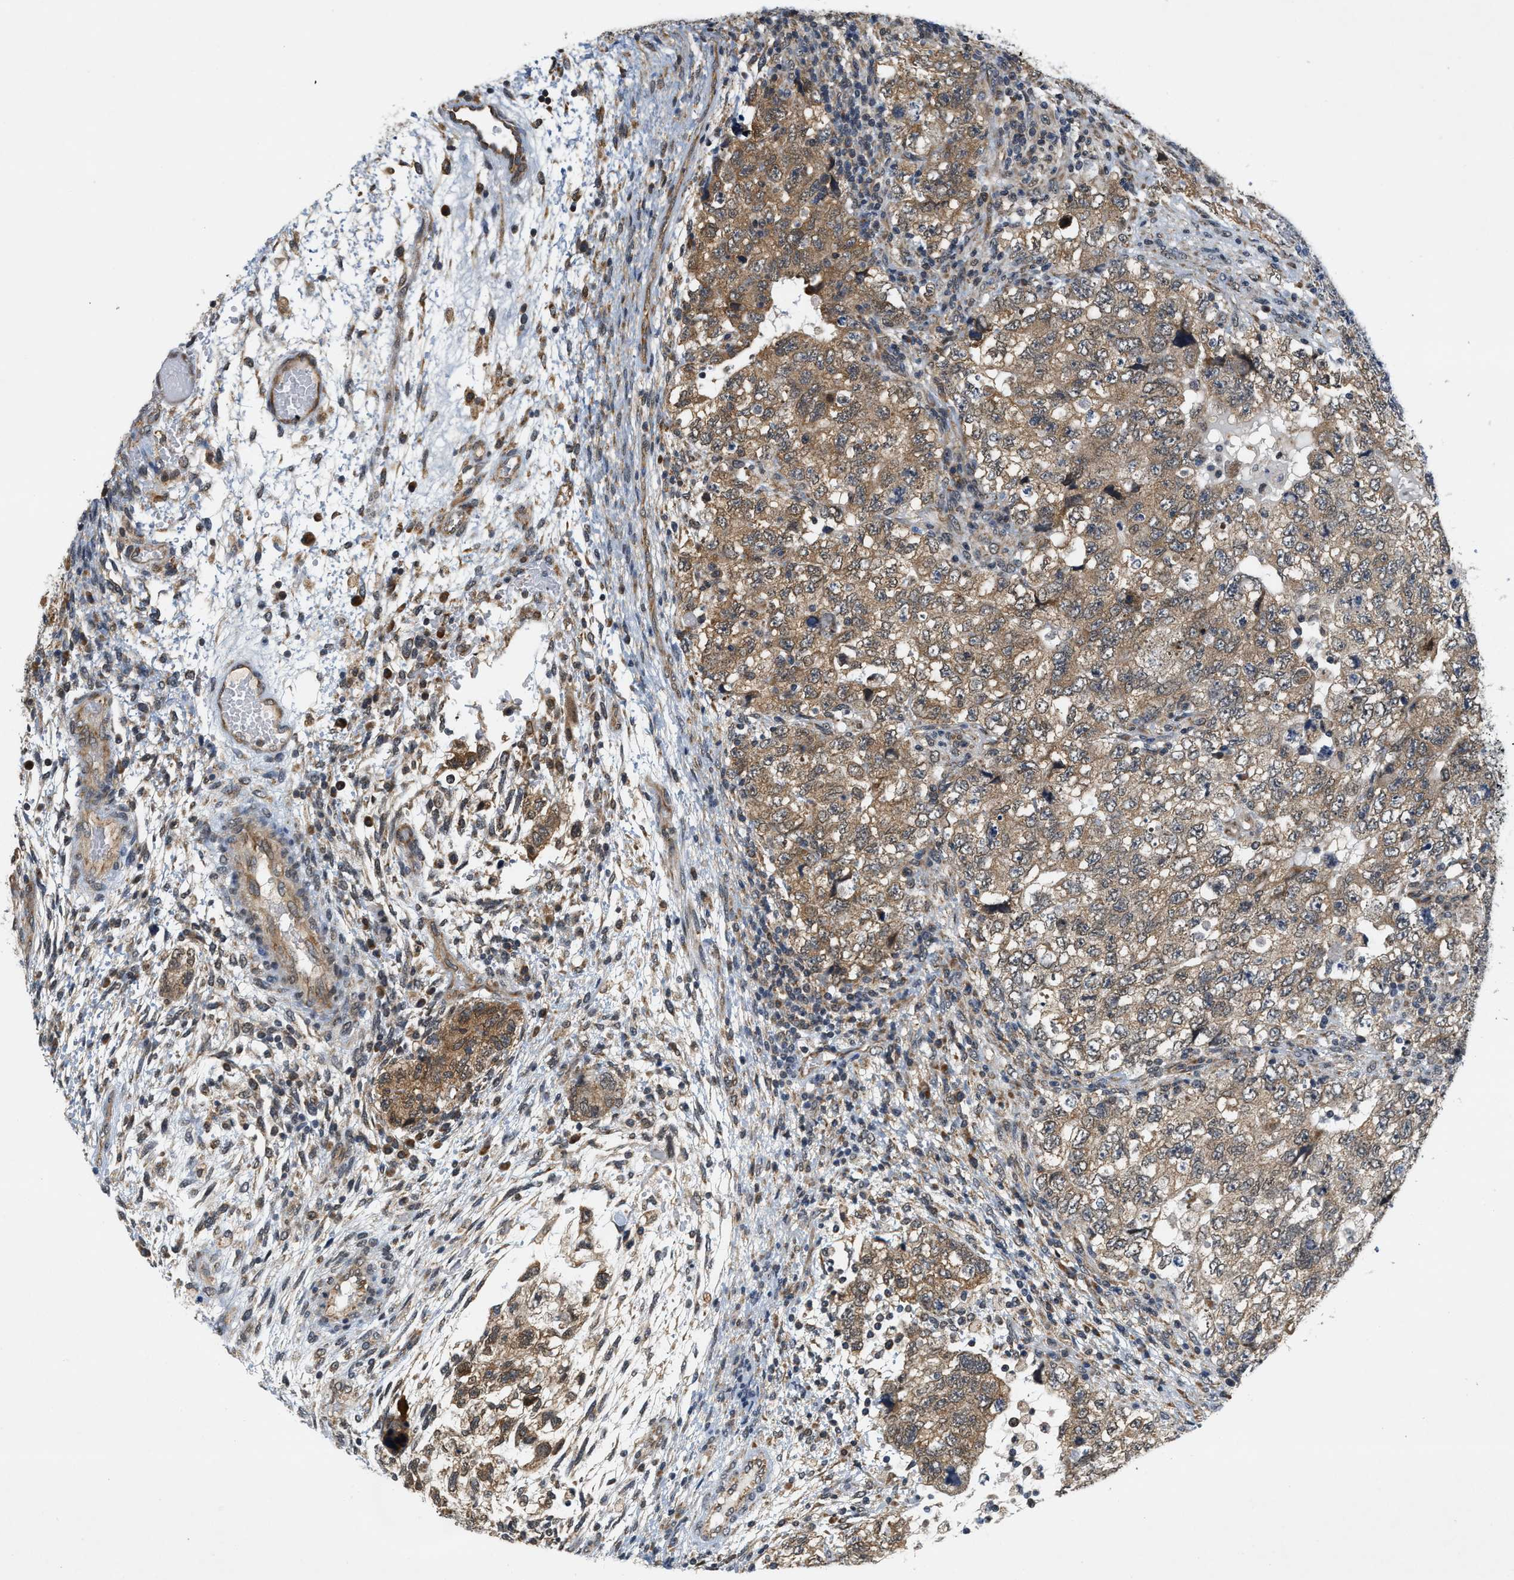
{"staining": {"intensity": "moderate", "quantity": ">75%", "location": "cytoplasmic/membranous"}, "tissue": "testis cancer", "cell_type": "Tumor cells", "image_type": "cancer", "snomed": [{"axis": "morphology", "description": "Carcinoma, Embryonal, NOS"}, {"axis": "topography", "description": "Testis"}], "caption": "Protein analysis of testis cancer tissue displays moderate cytoplasmic/membranous staining in about >75% of tumor cells.", "gene": "GIGYF1", "patient": {"sex": "male", "age": 36}}